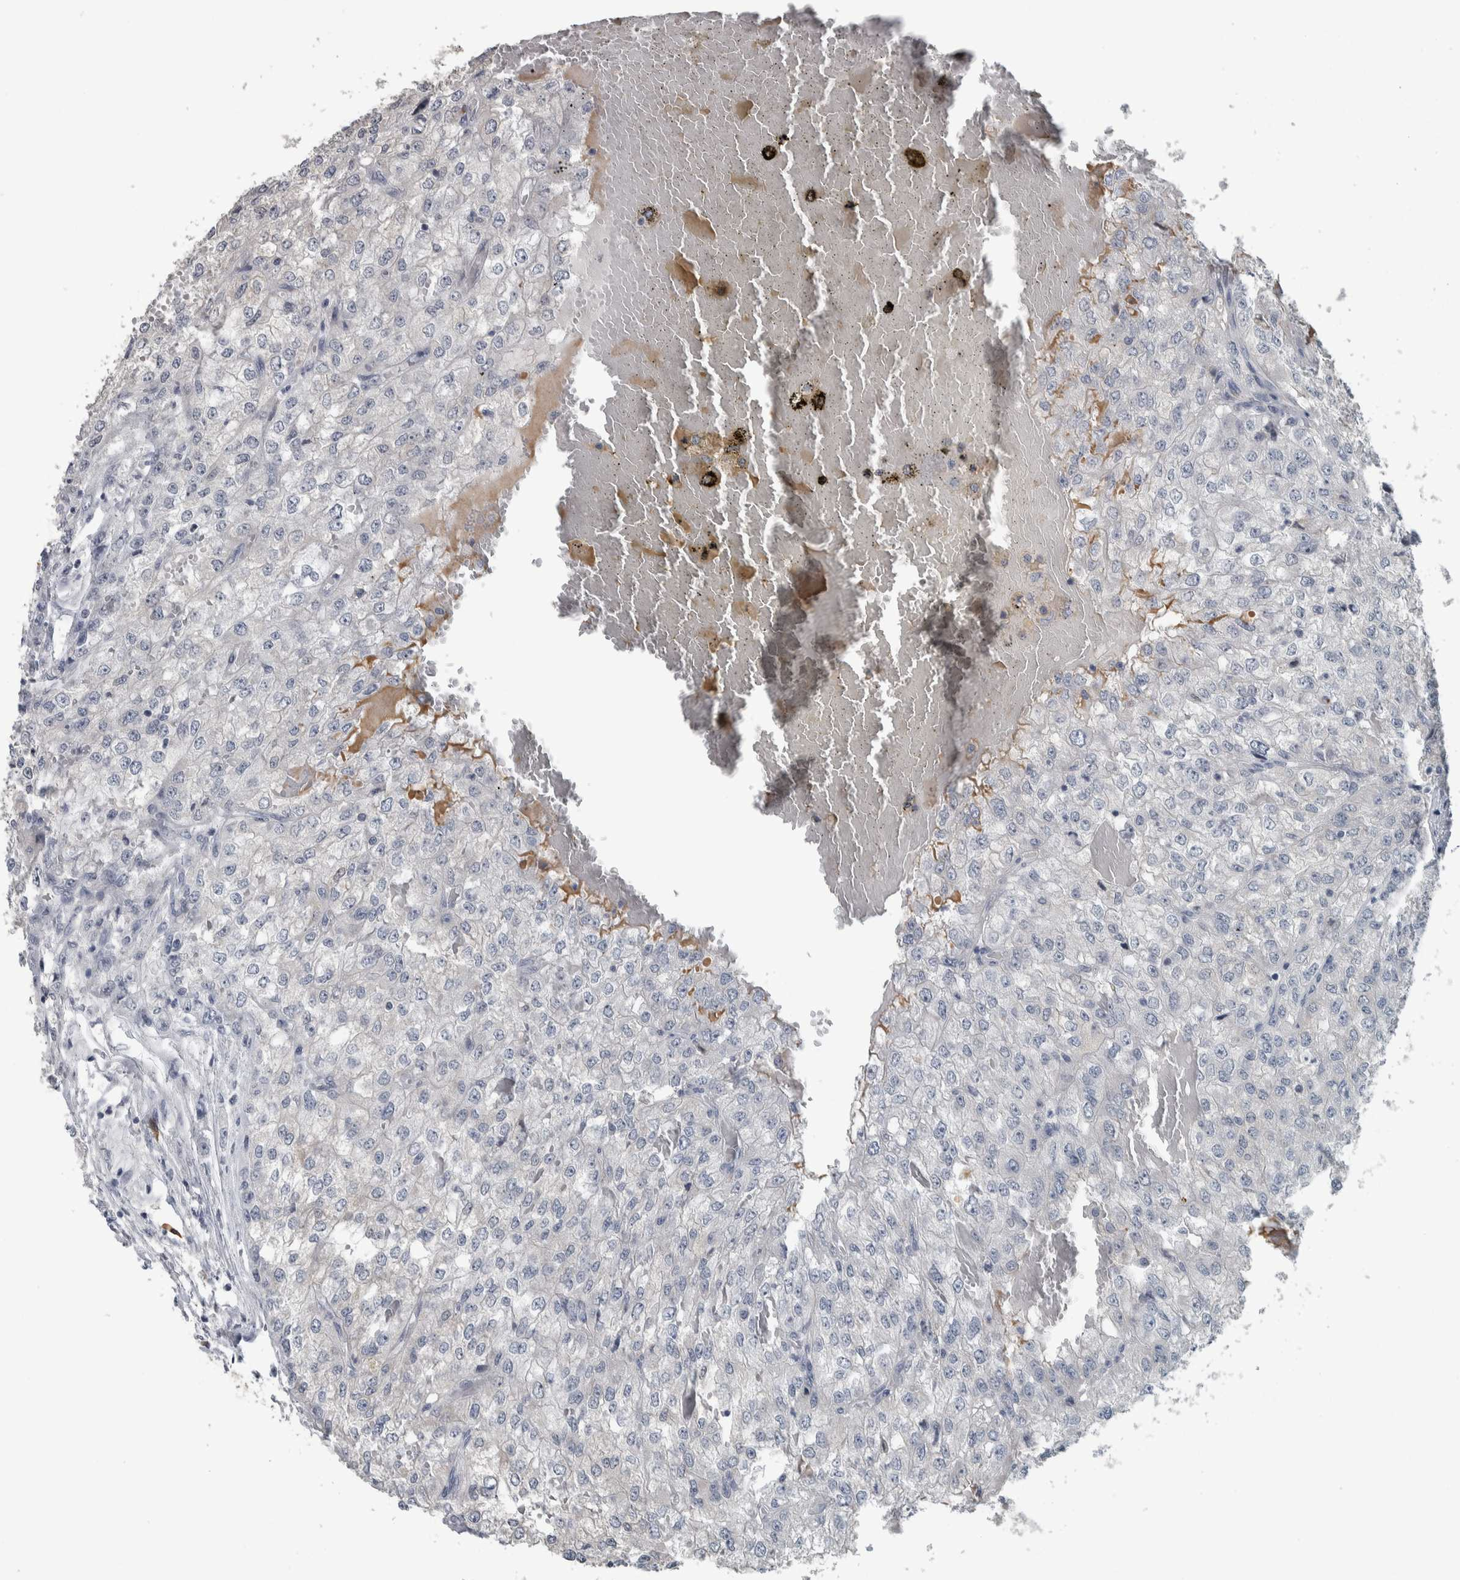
{"staining": {"intensity": "negative", "quantity": "none", "location": "none"}, "tissue": "renal cancer", "cell_type": "Tumor cells", "image_type": "cancer", "snomed": [{"axis": "morphology", "description": "Adenocarcinoma, NOS"}, {"axis": "topography", "description": "Kidney"}], "caption": "Photomicrograph shows no protein positivity in tumor cells of renal cancer (adenocarcinoma) tissue.", "gene": "CAVIN4", "patient": {"sex": "female", "age": 54}}